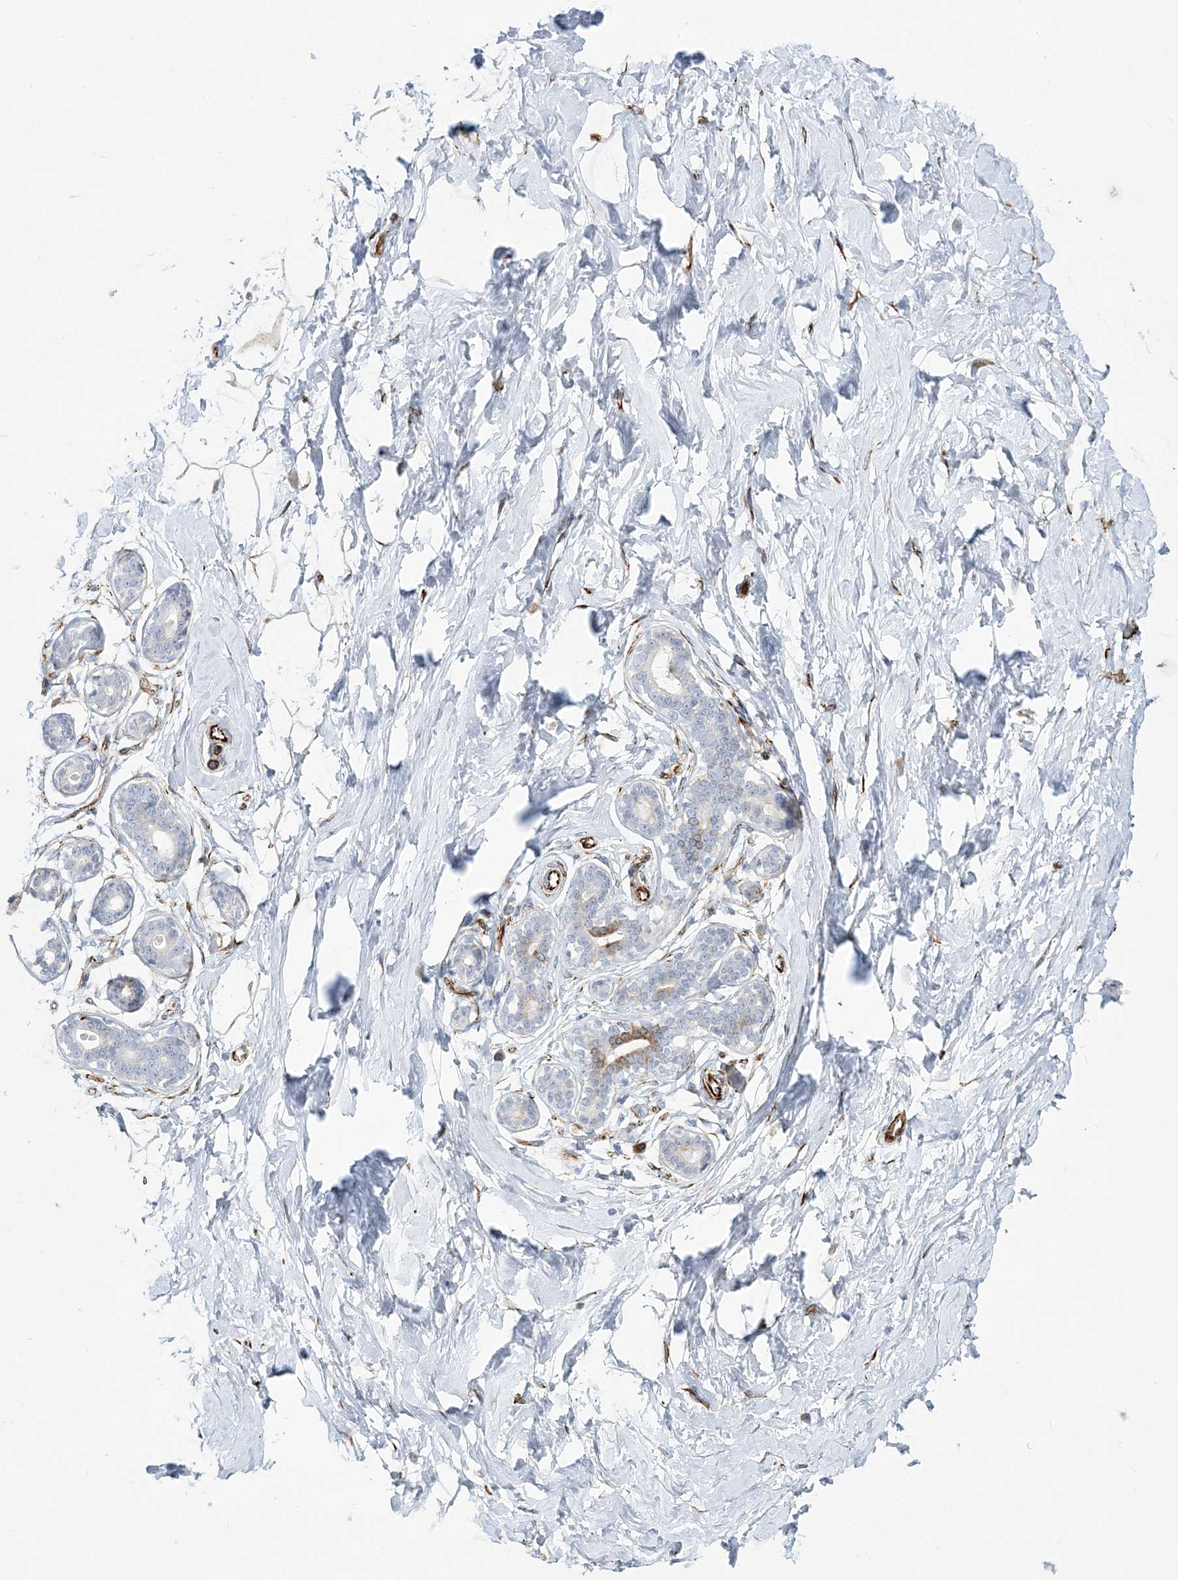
{"staining": {"intensity": "negative", "quantity": "none", "location": "none"}, "tissue": "breast", "cell_type": "Adipocytes", "image_type": "normal", "snomed": [{"axis": "morphology", "description": "Normal tissue, NOS"}, {"axis": "morphology", "description": "Adenoma, NOS"}, {"axis": "topography", "description": "Breast"}], "caption": "High power microscopy image of an immunohistochemistry (IHC) histopathology image of benign breast, revealing no significant staining in adipocytes. (Brightfield microscopy of DAB immunohistochemistry at high magnification).", "gene": "PPIL6", "patient": {"sex": "female", "age": 23}}